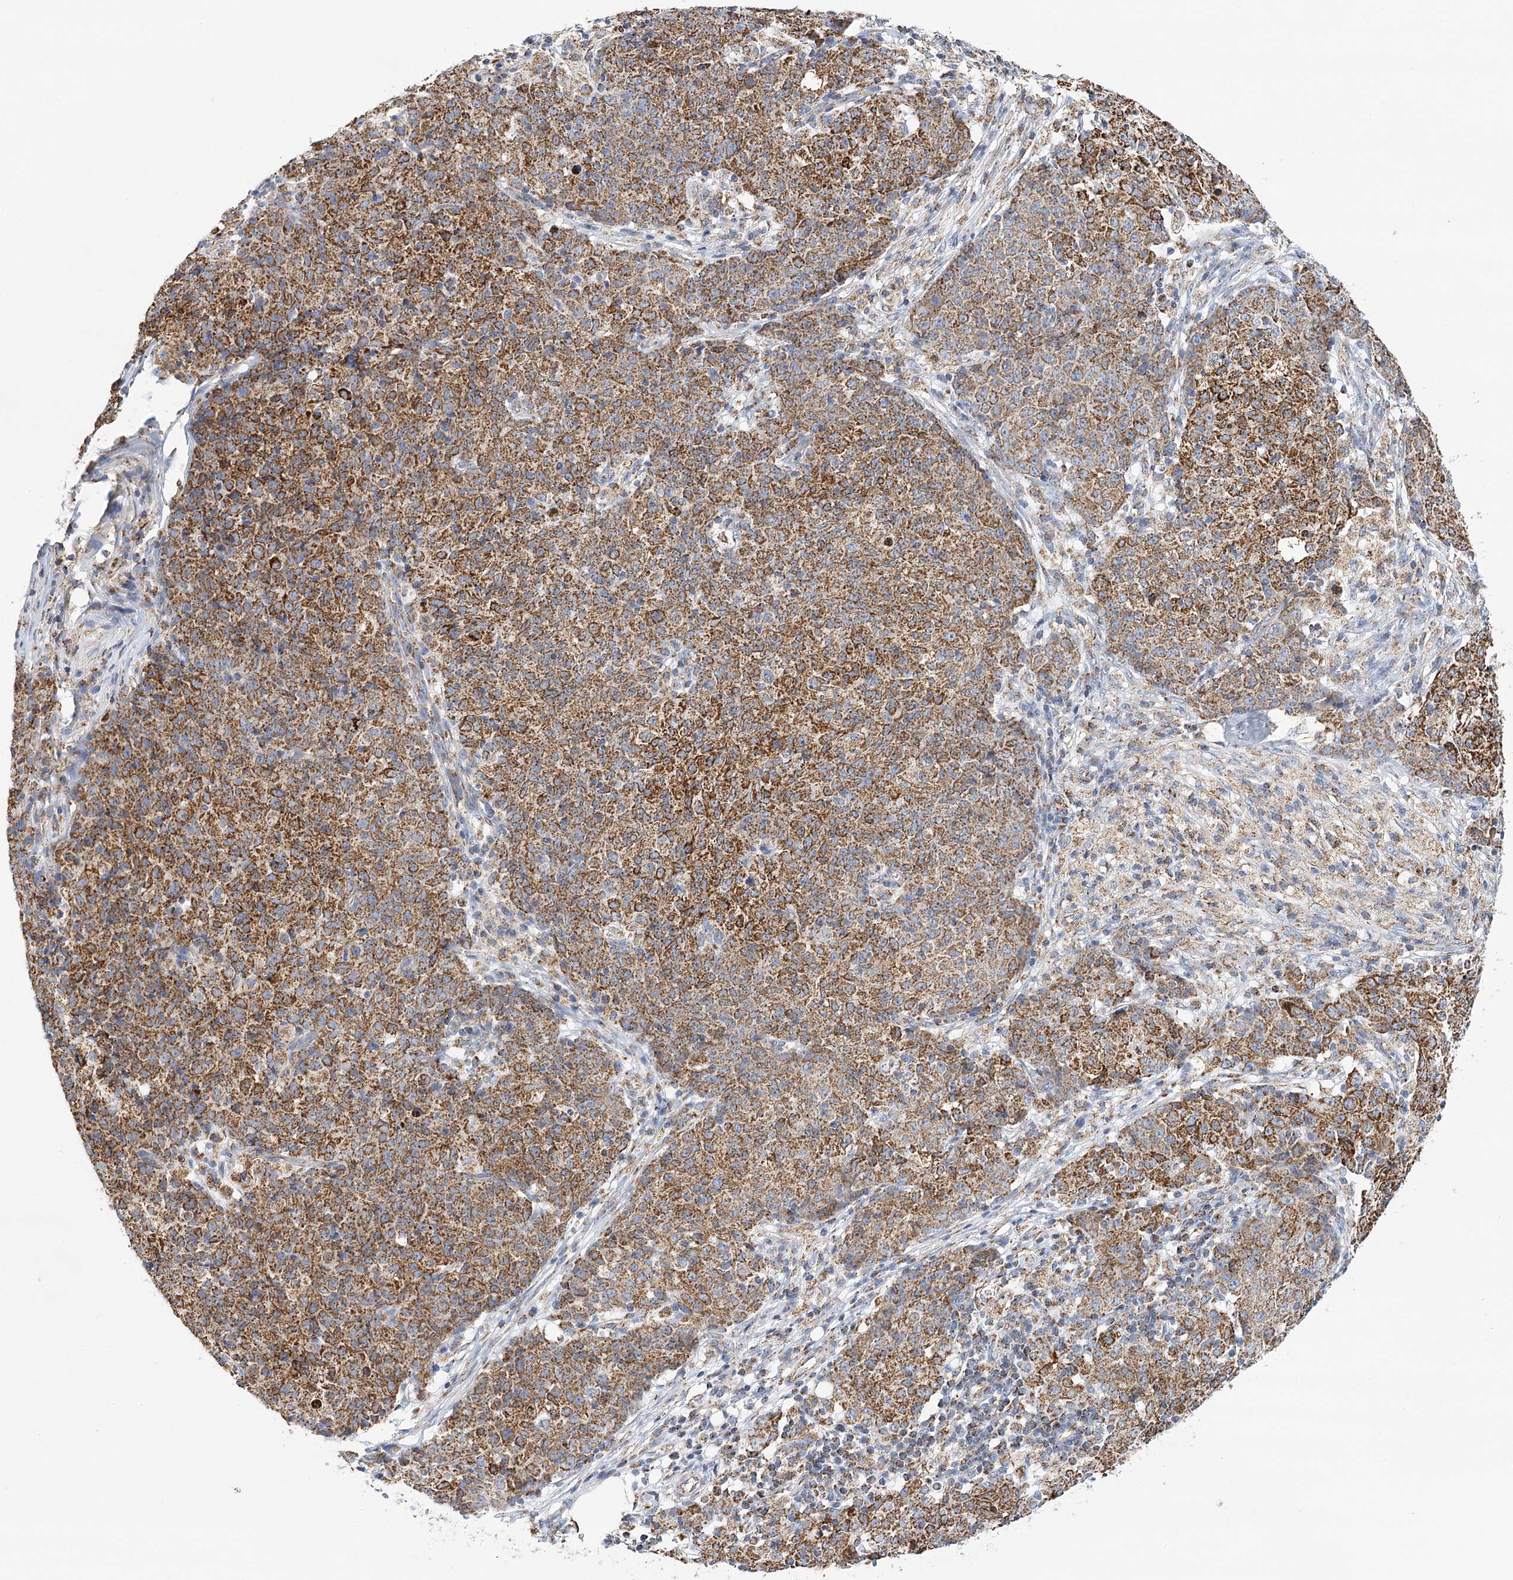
{"staining": {"intensity": "strong", "quantity": ">75%", "location": "cytoplasmic/membranous"}, "tissue": "ovarian cancer", "cell_type": "Tumor cells", "image_type": "cancer", "snomed": [{"axis": "morphology", "description": "Carcinoma, endometroid"}, {"axis": "topography", "description": "Ovary"}], "caption": "Protein staining of endometroid carcinoma (ovarian) tissue exhibits strong cytoplasmic/membranous expression in about >75% of tumor cells.", "gene": "LSS", "patient": {"sex": "female", "age": 42}}